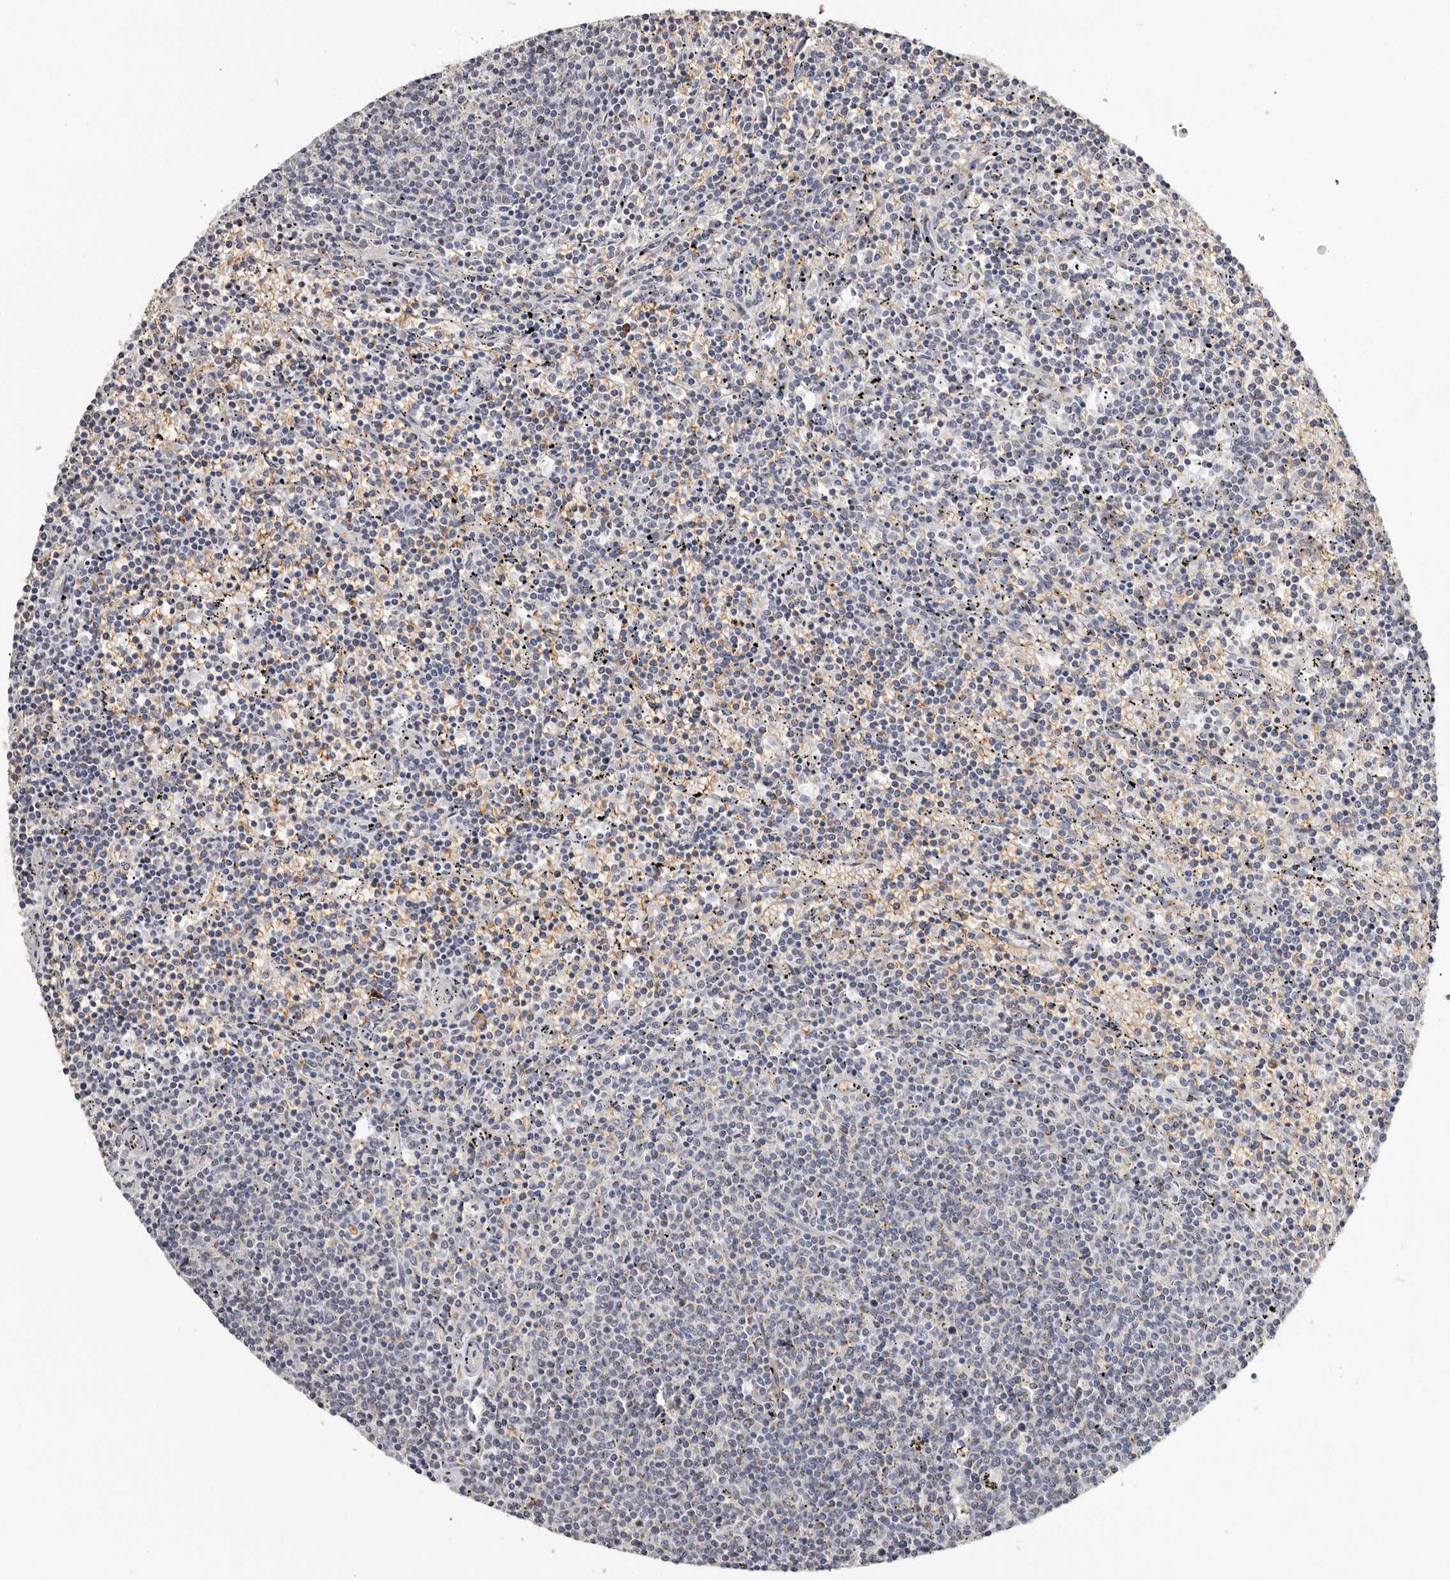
{"staining": {"intensity": "negative", "quantity": "none", "location": "none"}, "tissue": "lymphoma", "cell_type": "Tumor cells", "image_type": "cancer", "snomed": [{"axis": "morphology", "description": "Malignant lymphoma, non-Hodgkin's type, Low grade"}, {"axis": "topography", "description": "Spleen"}], "caption": "Photomicrograph shows no protein positivity in tumor cells of lymphoma tissue. The staining is performed using DAB brown chromogen with nuclei counter-stained in using hematoxylin.", "gene": "SPTA1", "patient": {"sex": "female", "age": 50}}